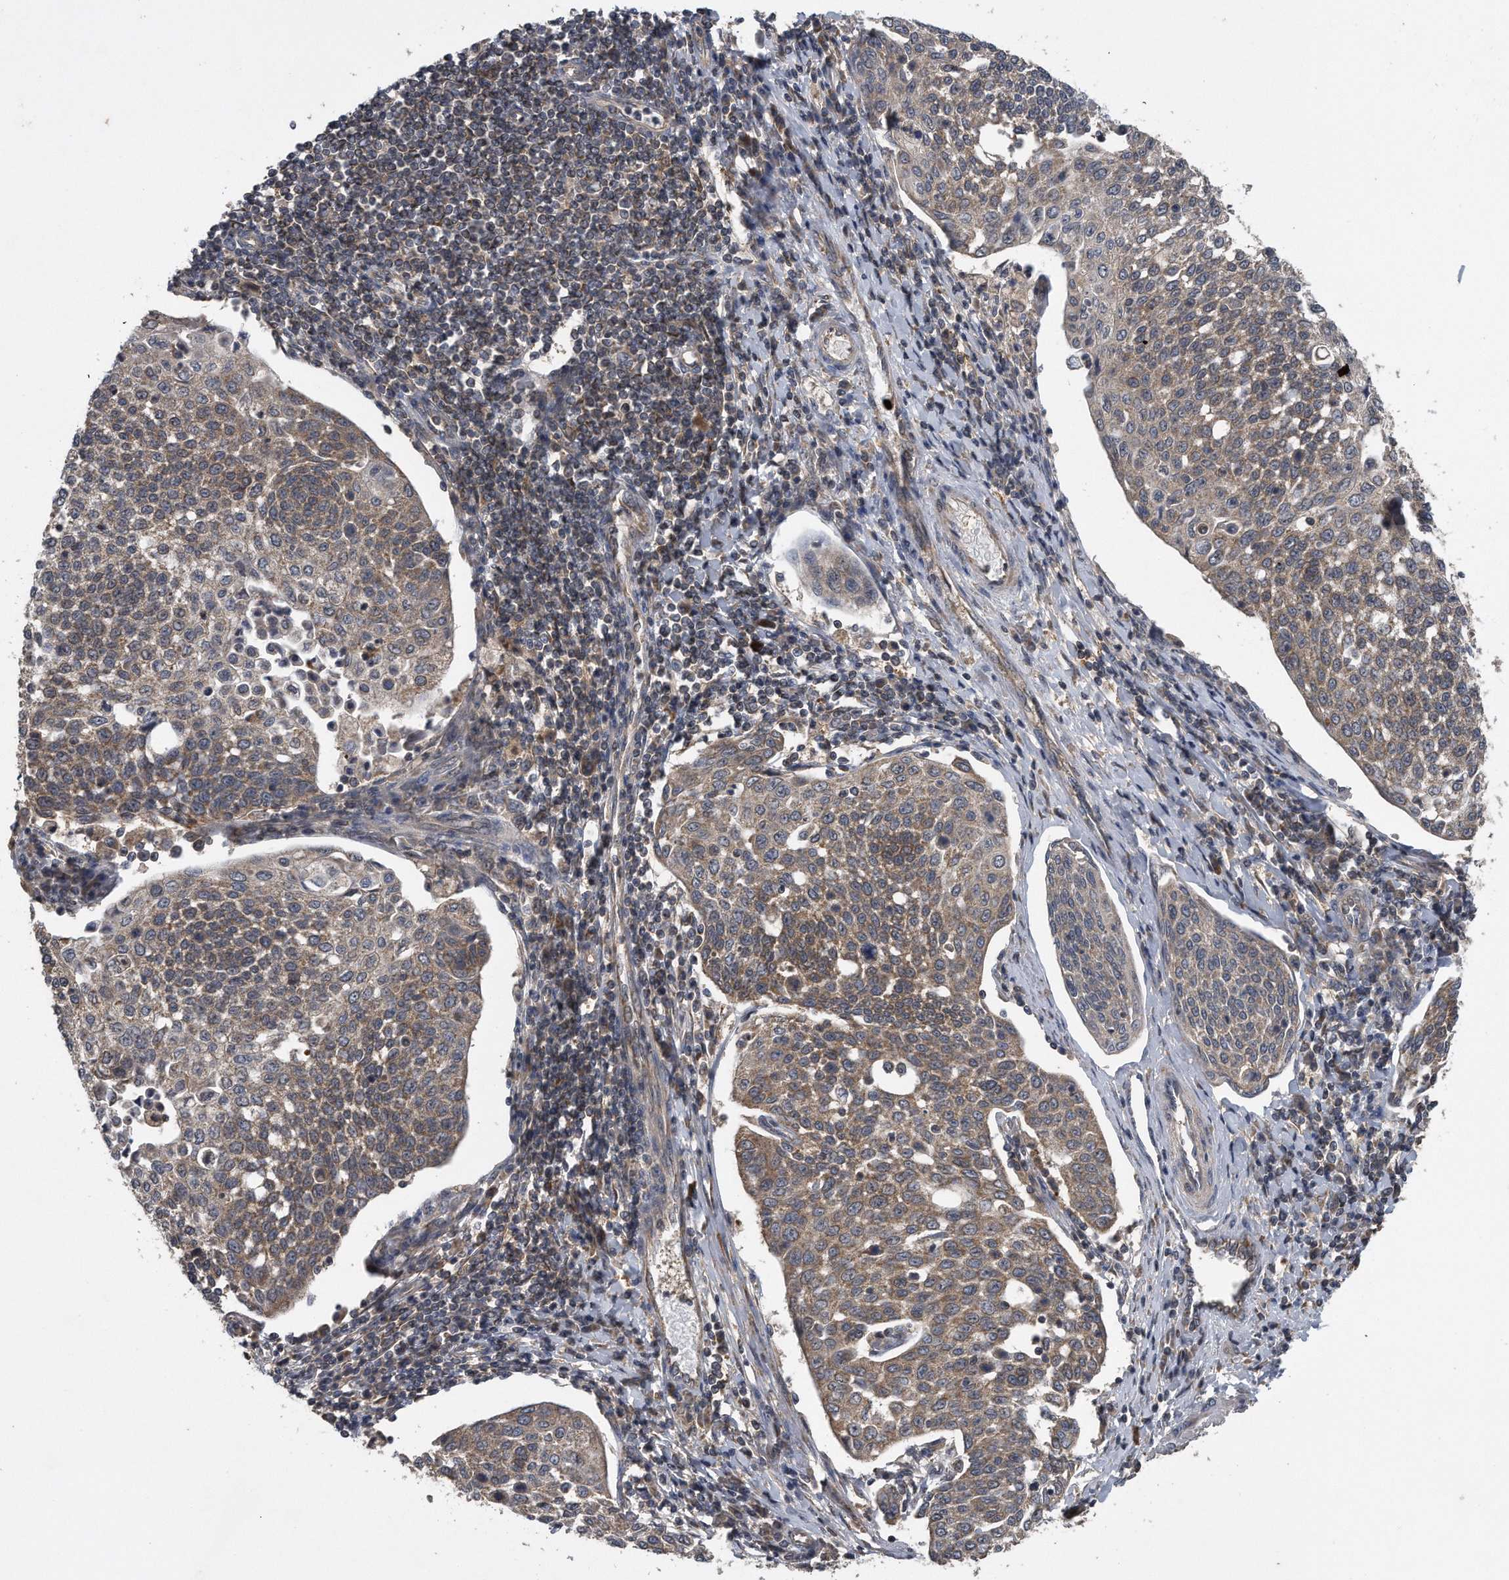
{"staining": {"intensity": "weak", "quantity": "25%-75%", "location": "cytoplasmic/membranous"}, "tissue": "cervical cancer", "cell_type": "Tumor cells", "image_type": "cancer", "snomed": [{"axis": "morphology", "description": "Squamous cell carcinoma, NOS"}, {"axis": "topography", "description": "Cervix"}], "caption": "Immunohistochemical staining of human cervical cancer exhibits weak cytoplasmic/membranous protein expression in approximately 25%-75% of tumor cells.", "gene": "ALPK2", "patient": {"sex": "female", "age": 34}}